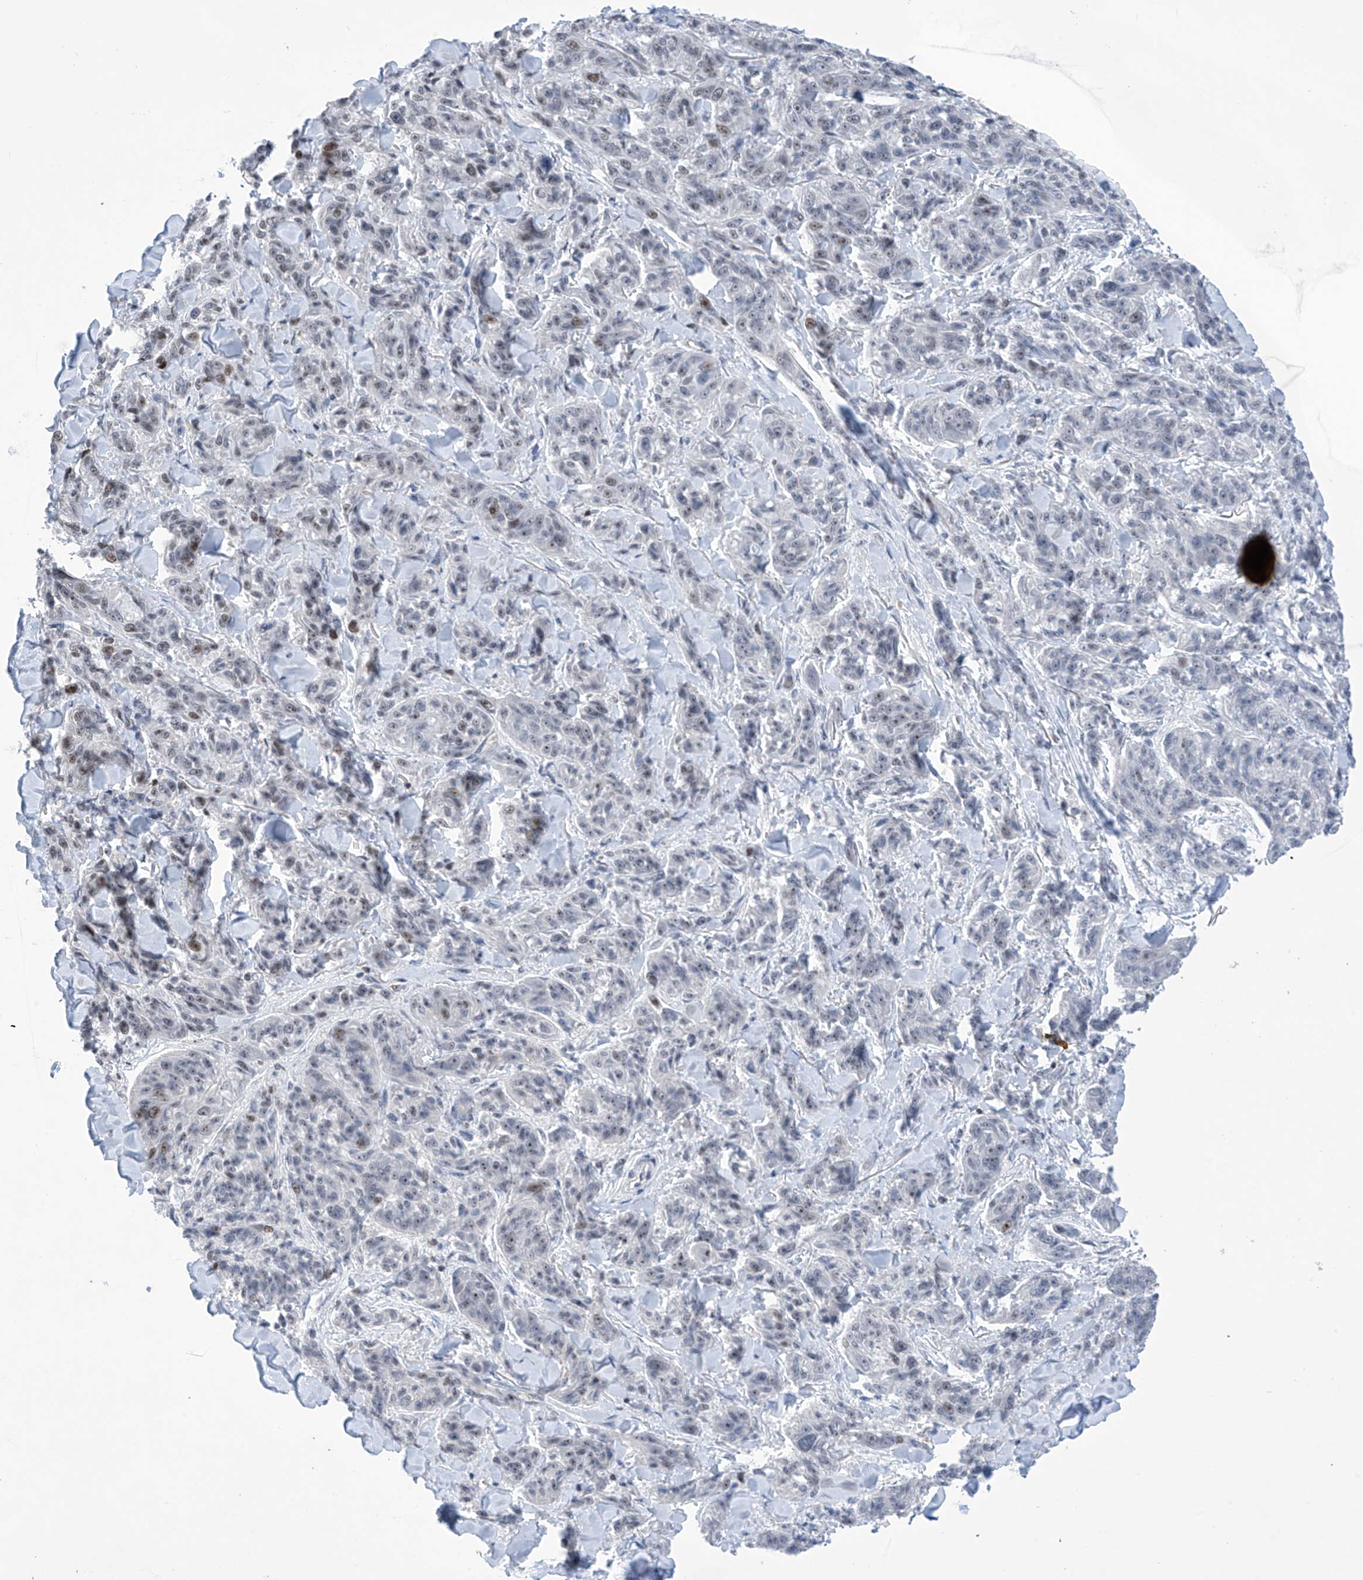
{"staining": {"intensity": "weak", "quantity": "<25%", "location": "nuclear"}, "tissue": "melanoma", "cell_type": "Tumor cells", "image_type": "cancer", "snomed": [{"axis": "morphology", "description": "Malignant melanoma, NOS"}, {"axis": "topography", "description": "Skin"}], "caption": "Protein analysis of melanoma displays no significant positivity in tumor cells.", "gene": "MSL3", "patient": {"sex": "male", "age": 53}}